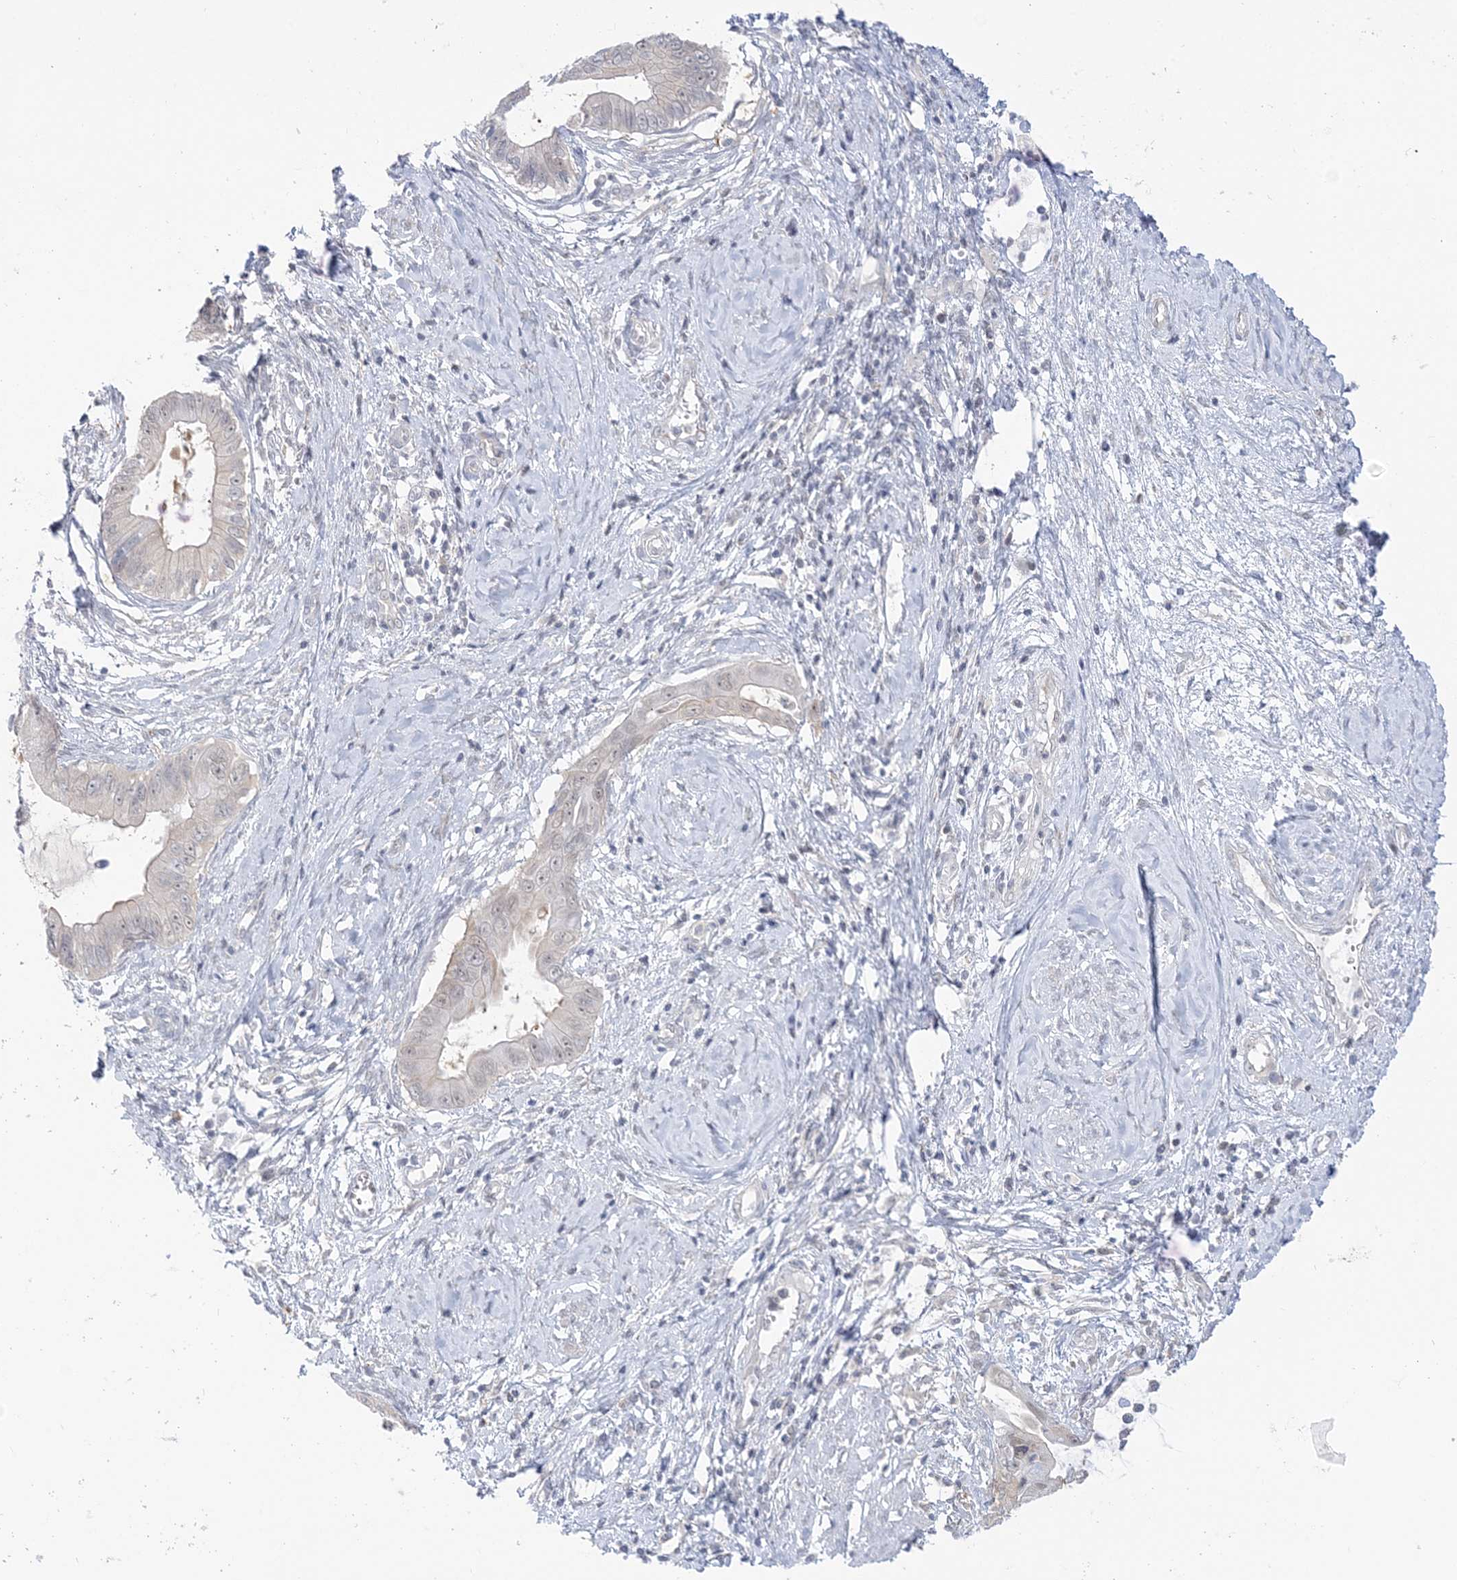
{"staining": {"intensity": "negative", "quantity": "none", "location": "none"}, "tissue": "cervical cancer", "cell_type": "Tumor cells", "image_type": "cancer", "snomed": [{"axis": "morphology", "description": "Adenocarcinoma, NOS"}, {"axis": "topography", "description": "Cervix"}], "caption": "There is no significant positivity in tumor cells of cervical cancer (adenocarcinoma).", "gene": "THADA", "patient": {"sex": "female", "age": 44}}